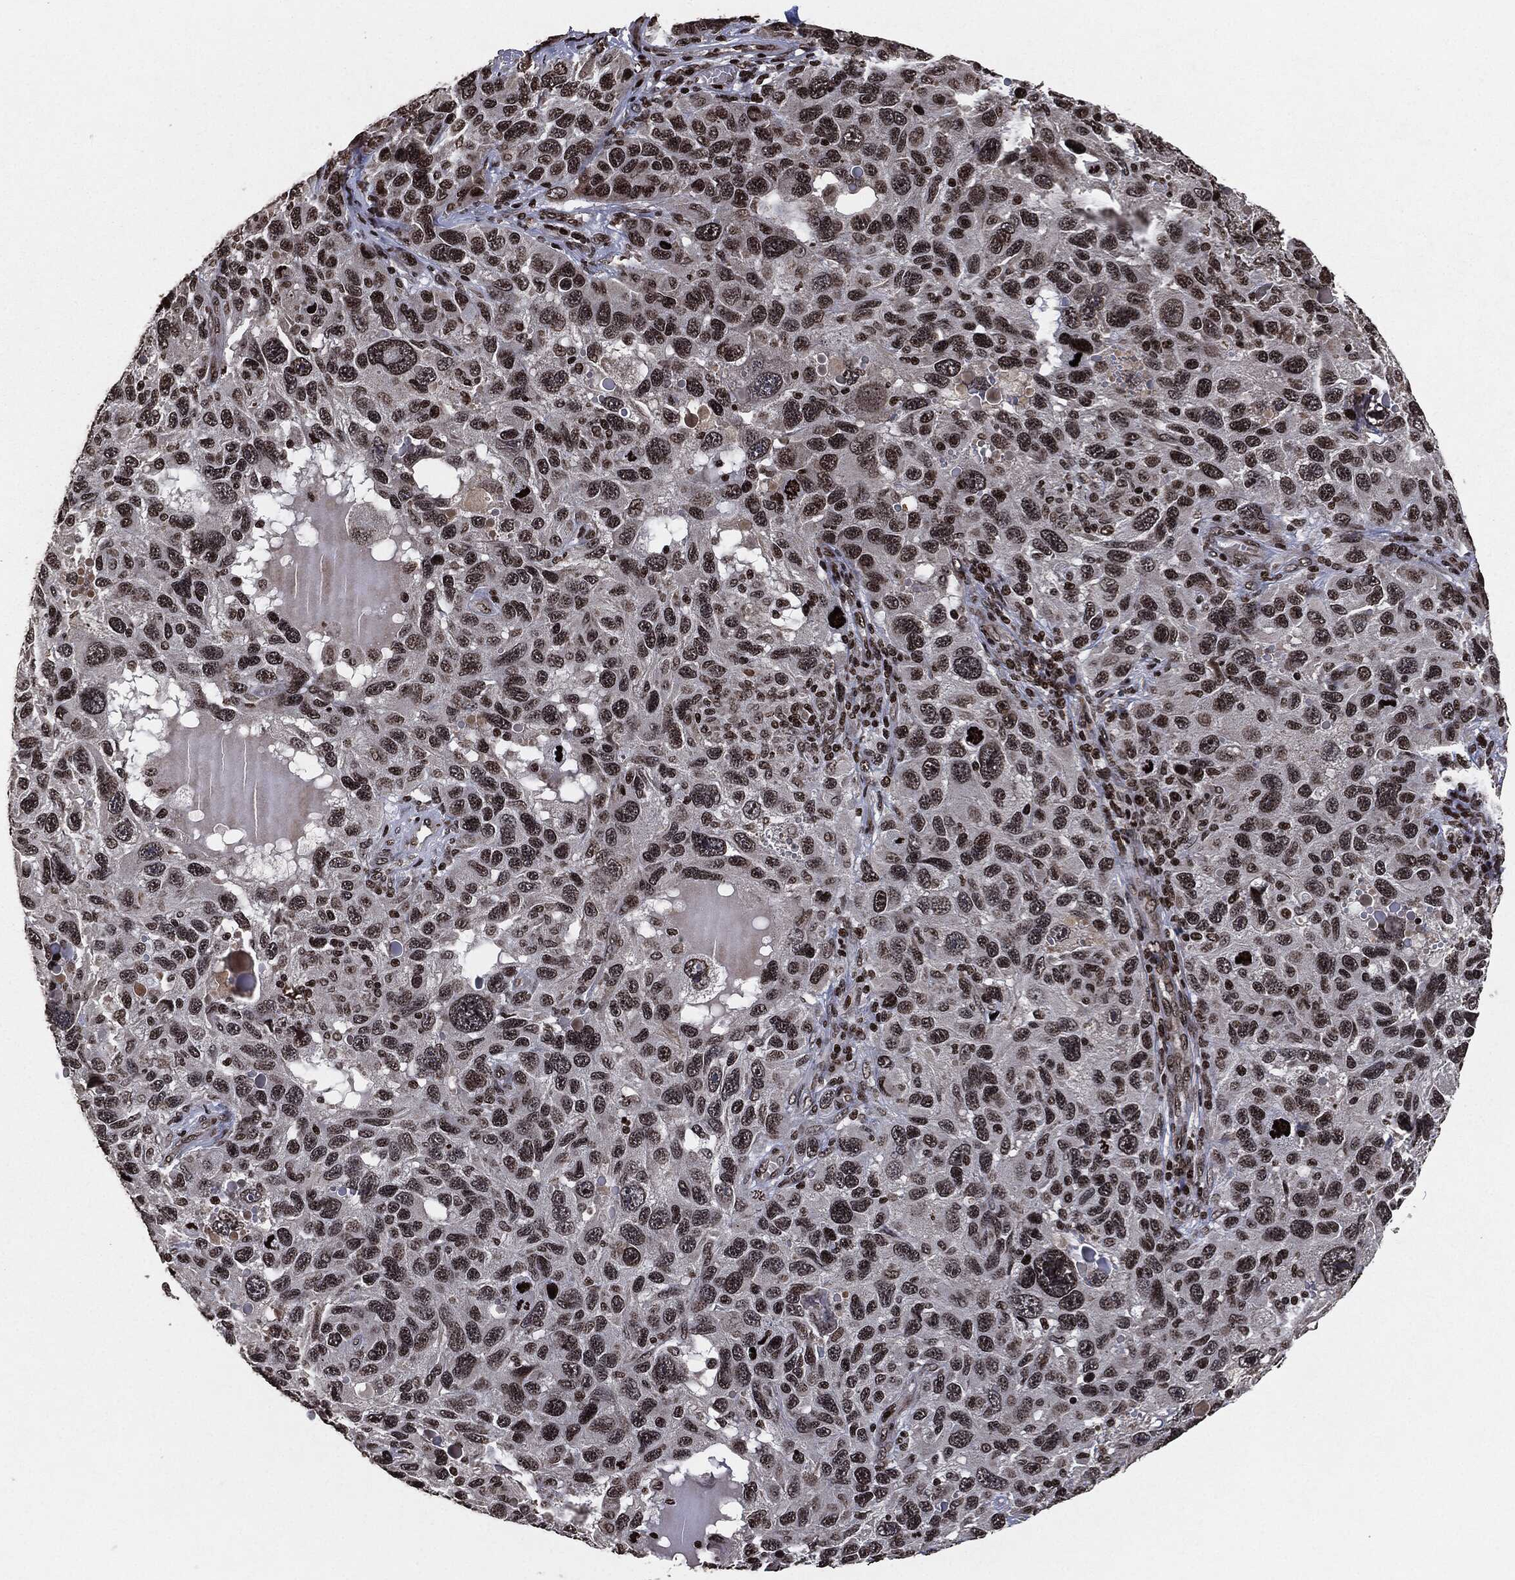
{"staining": {"intensity": "moderate", "quantity": "25%-75%", "location": "nuclear"}, "tissue": "melanoma", "cell_type": "Tumor cells", "image_type": "cancer", "snomed": [{"axis": "morphology", "description": "Malignant melanoma, NOS"}, {"axis": "topography", "description": "Skin"}], "caption": "High-magnification brightfield microscopy of malignant melanoma stained with DAB (3,3'-diaminobenzidine) (brown) and counterstained with hematoxylin (blue). tumor cells exhibit moderate nuclear expression is identified in approximately25%-75% of cells.", "gene": "JUN", "patient": {"sex": "male", "age": 53}}